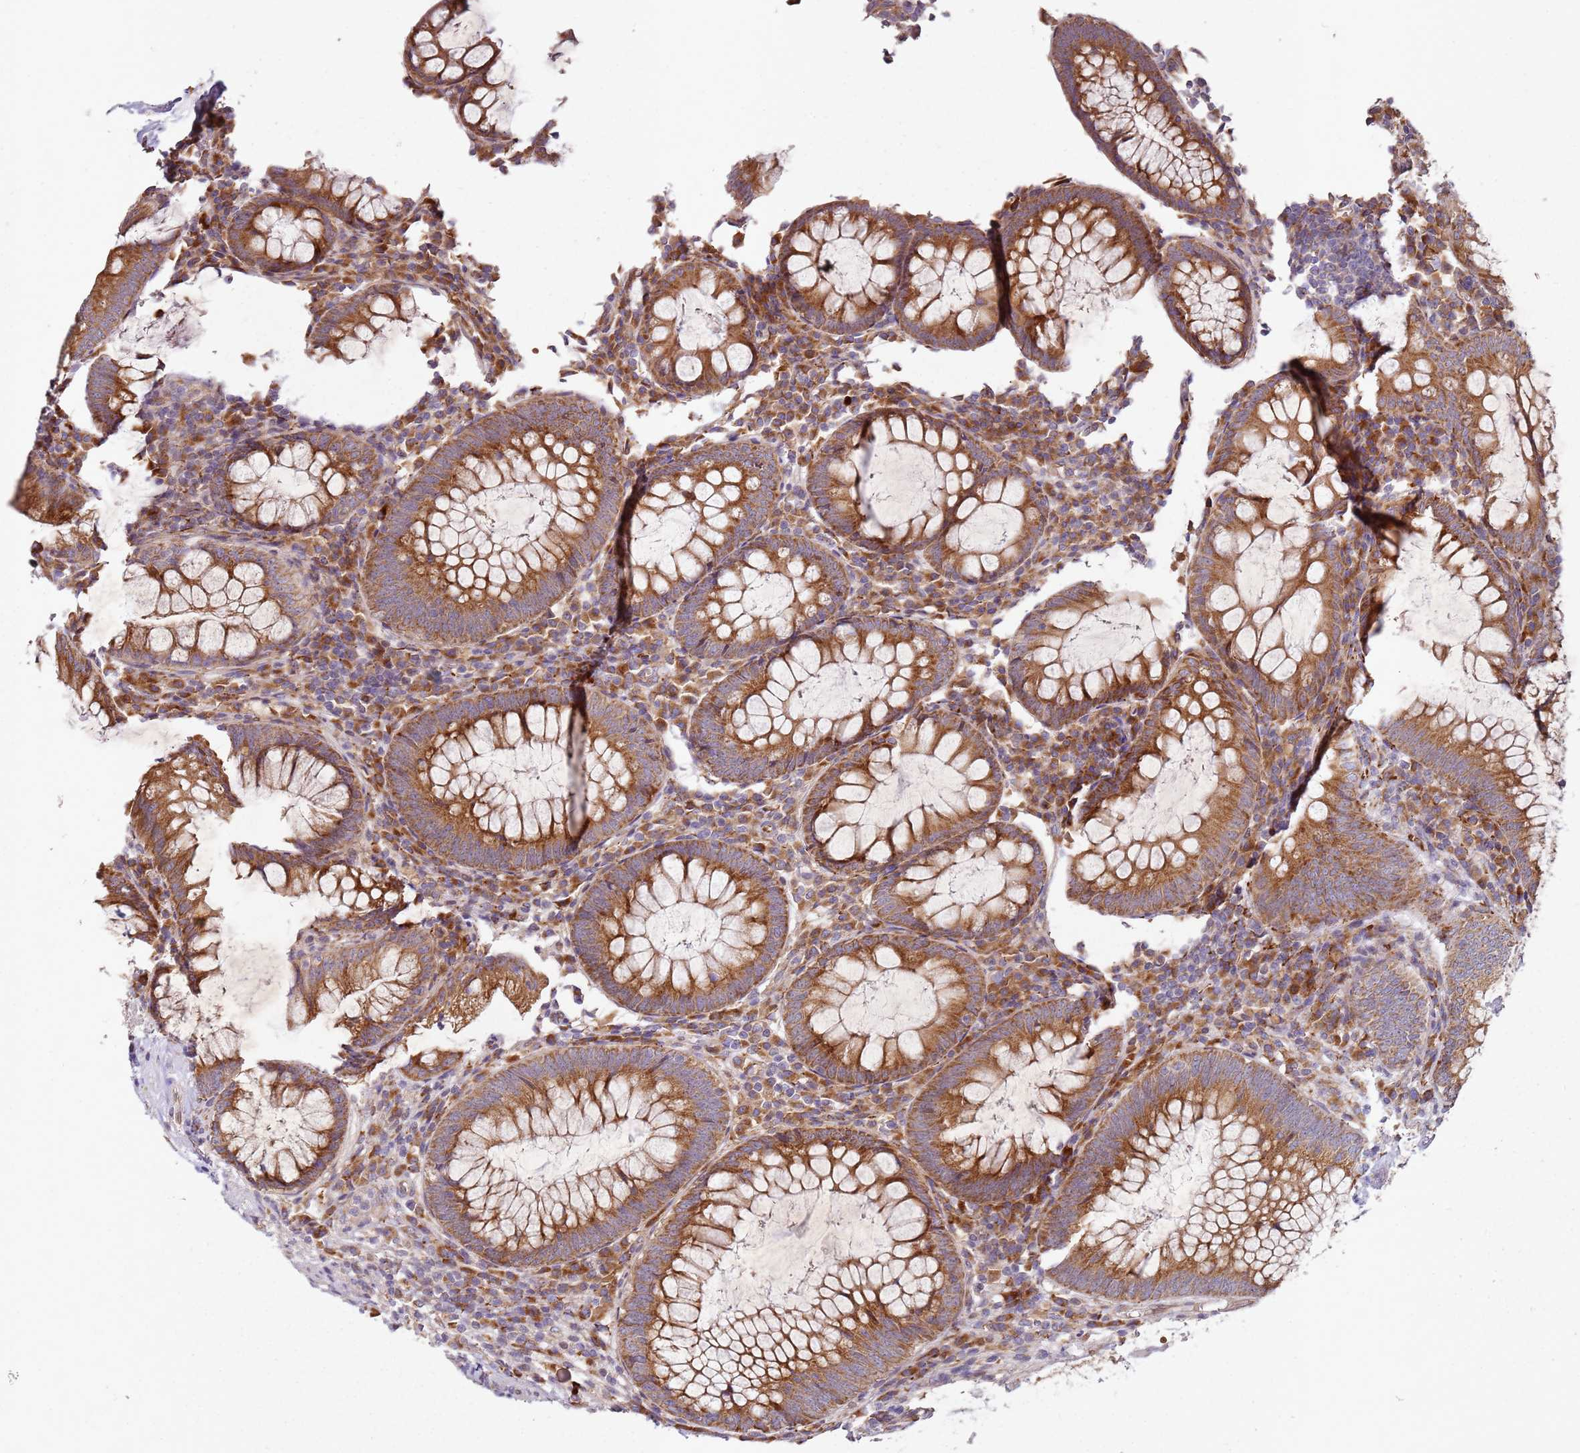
{"staining": {"intensity": "strong", "quantity": ">75%", "location": "cytoplasmic/membranous"}, "tissue": "appendix", "cell_type": "Glandular cells", "image_type": "normal", "snomed": [{"axis": "morphology", "description": "Normal tissue, NOS"}, {"axis": "topography", "description": "Appendix"}], "caption": "Immunohistochemistry (IHC) (DAB (3,3'-diaminobenzidine)) staining of normal human appendix demonstrates strong cytoplasmic/membranous protein expression in approximately >75% of glandular cells.", "gene": "ARFRP1", "patient": {"sex": "male", "age": 83}}